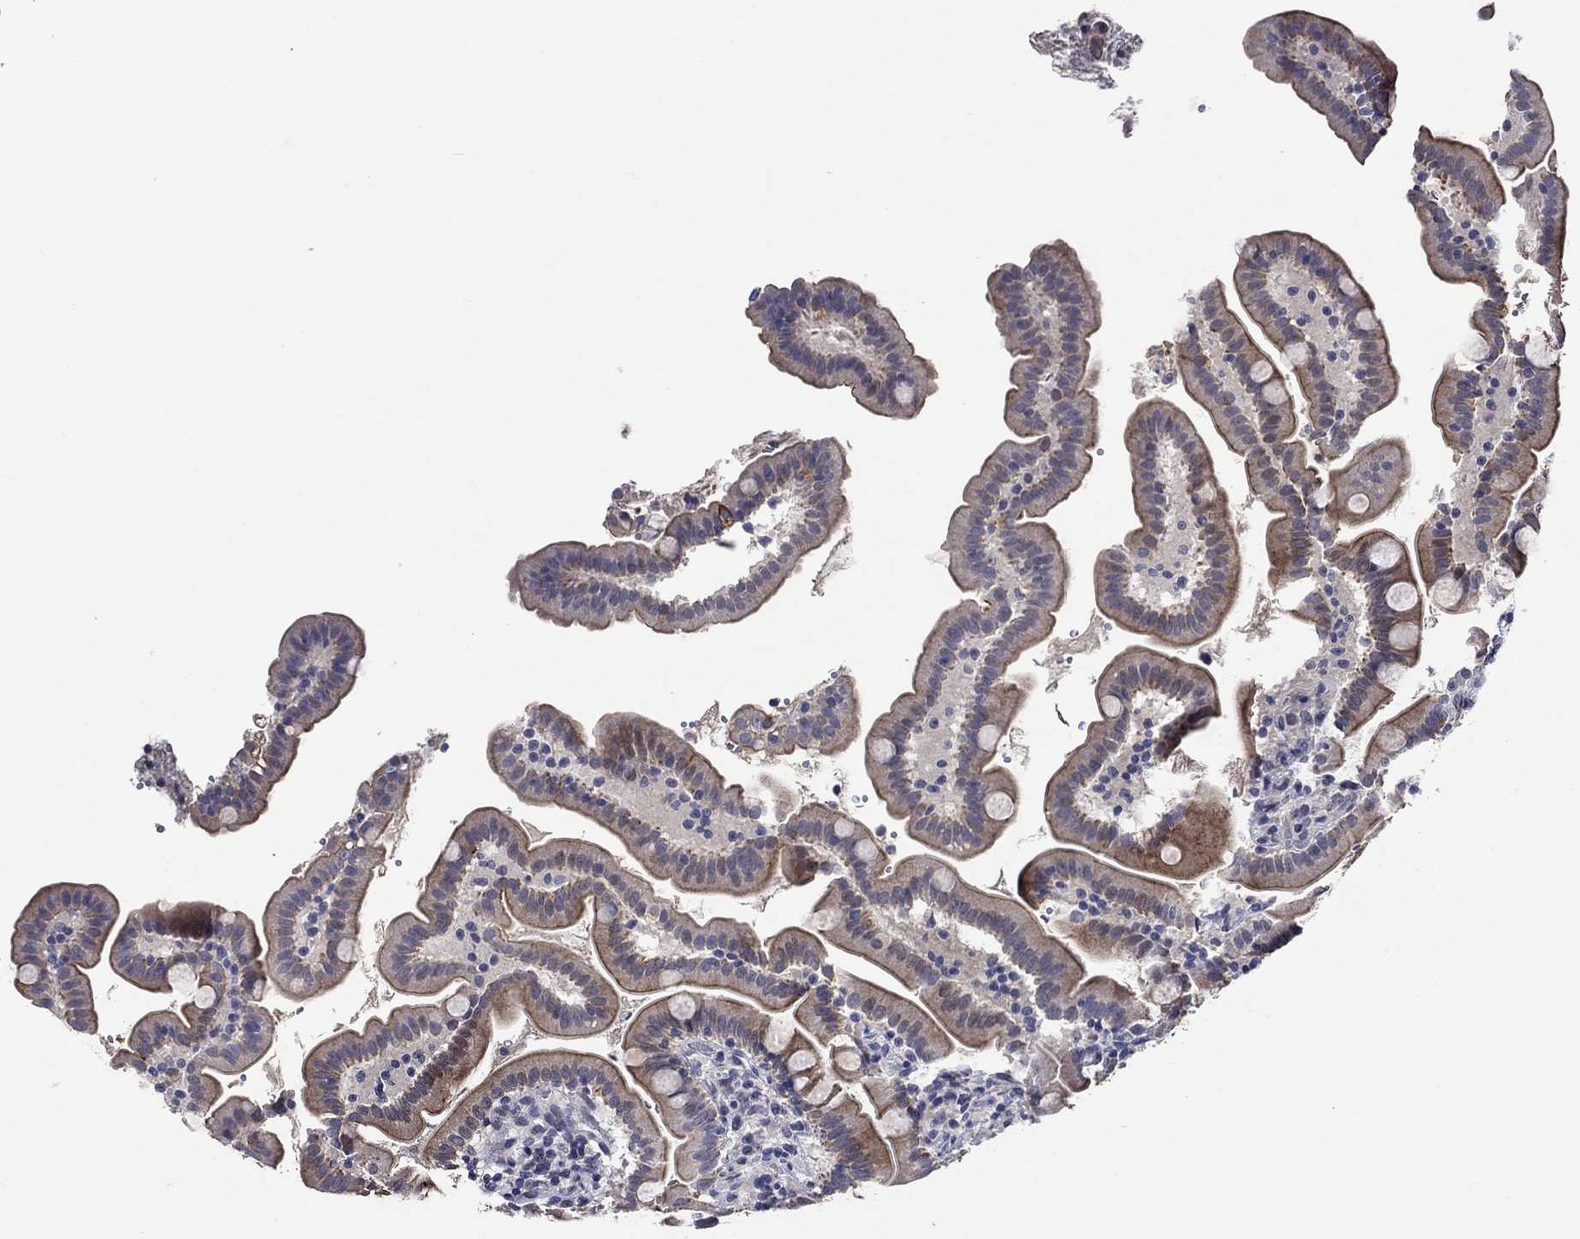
{"staining": {"intensity": "strong", "quantity": ">75%", "location": "cytoplasmic/membranous"}, "tissue": "small intestine", "cell_type": "Glandular cells", "image_type": "normal", "snomed": [{"axis": "morphology", "description": "Normal tissue, NOS"}, {"axis": "topography", "description": "Small intestine"}], "caption": "Benign small intestine was stained to show a protein in brown. There is high levels of strong cytoplasmic/membranous staining in about >75% of glandular cells. (Brightfield microscopy of DAB IHC at high magnification).", "gene": "DDX3Y", "patient": {"sex": "female", "age": 44}}